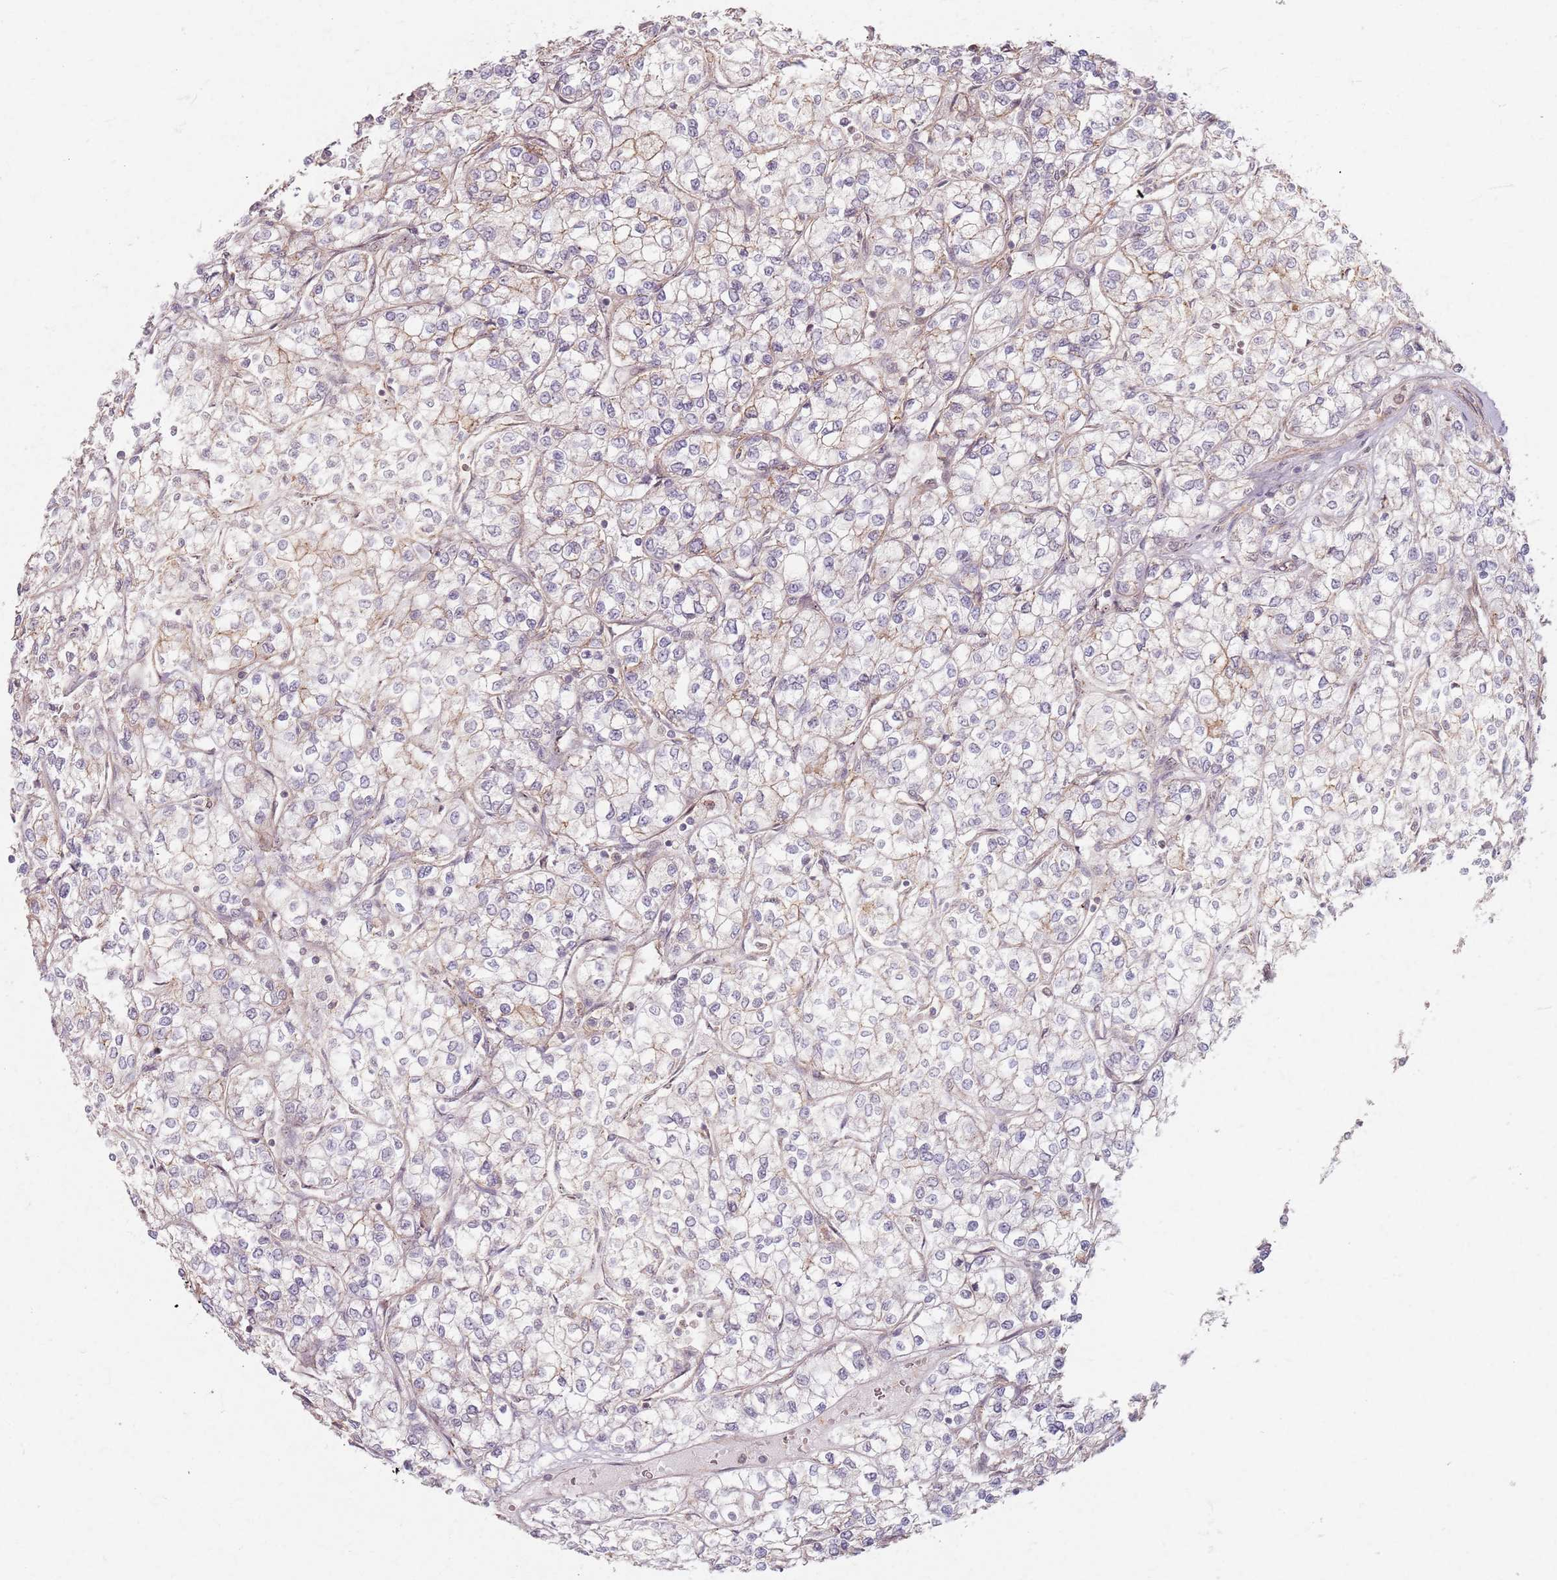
{"staining": {"intensity": "negative", "quantity": "none", "location": "none"}, "tissue": "renal cancer", "cell_type": "Tumor cells", "image_type": "cancer", "snomed": [{"axis": "morphology", "description": "Adenocarcinoma, NOS"}, {"axis": "topography", "description": "Kidney"}], "caption": "Tumor cells are negative for brown protein staining in renal cancer (adenocarcinoma). The staining is performed using DAB brown chromogen with nuclei counter-stained in using hematoxylin.", "gene": "KCNA5", "patient": {"sex": "male", "age": 80}}